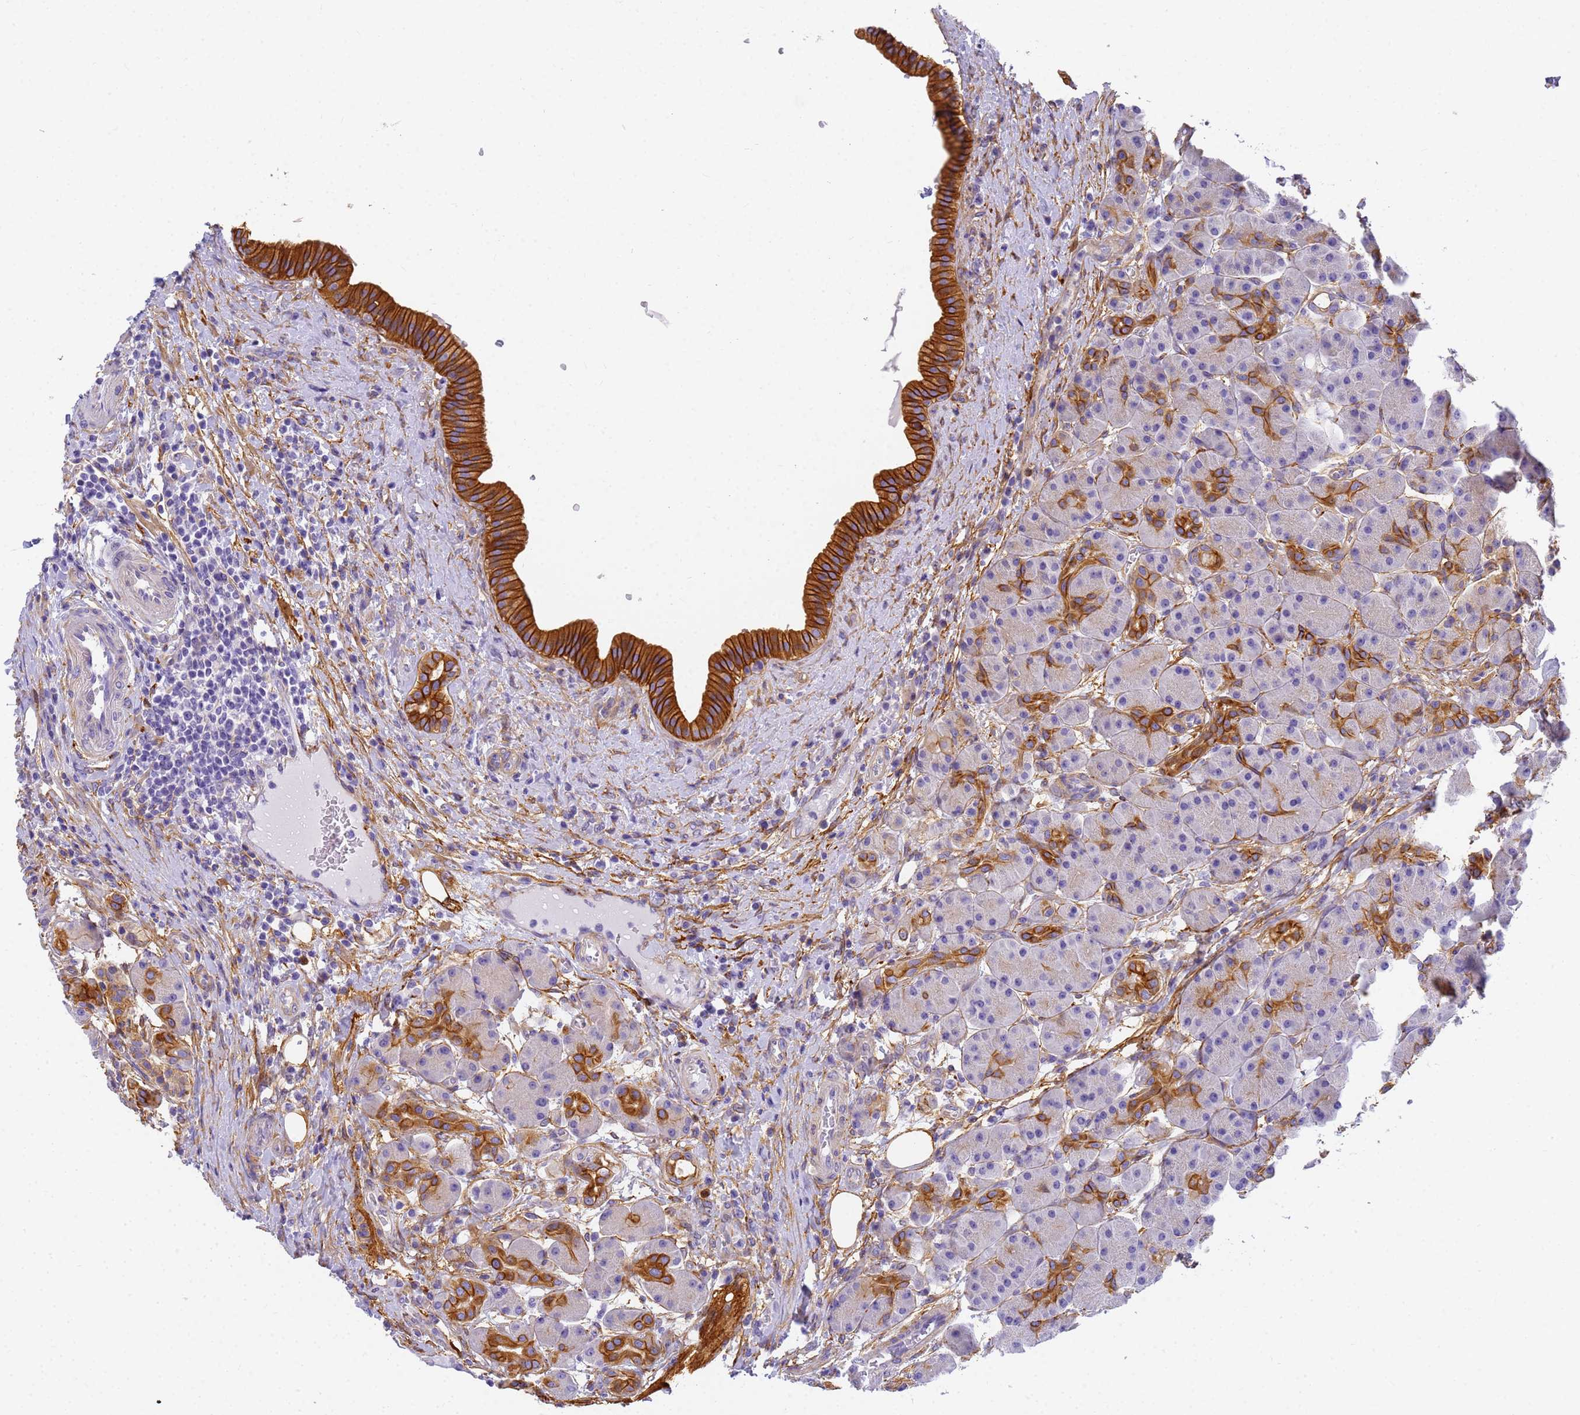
{"staining": {"intensity": "strong", "quantity": "25%-75%", "location": "cytoplasmic/membranous"}, "tissue": "pancreas", "cell_type": "Exocrine glandular cells", "image_type": "normal", "snomed": [{"axis": "morphology", "description": "Normal tissue, NOS"}, {"axis": "topography", "description": "Pancreas"}], "caption": "The immunohistochemical stain labels strong cytoplasmic/membranous expression in exocrine glandular cells of benign pancreas.", "gene": "MVB12A", "patient": {"sex": "male", "age": 63}}